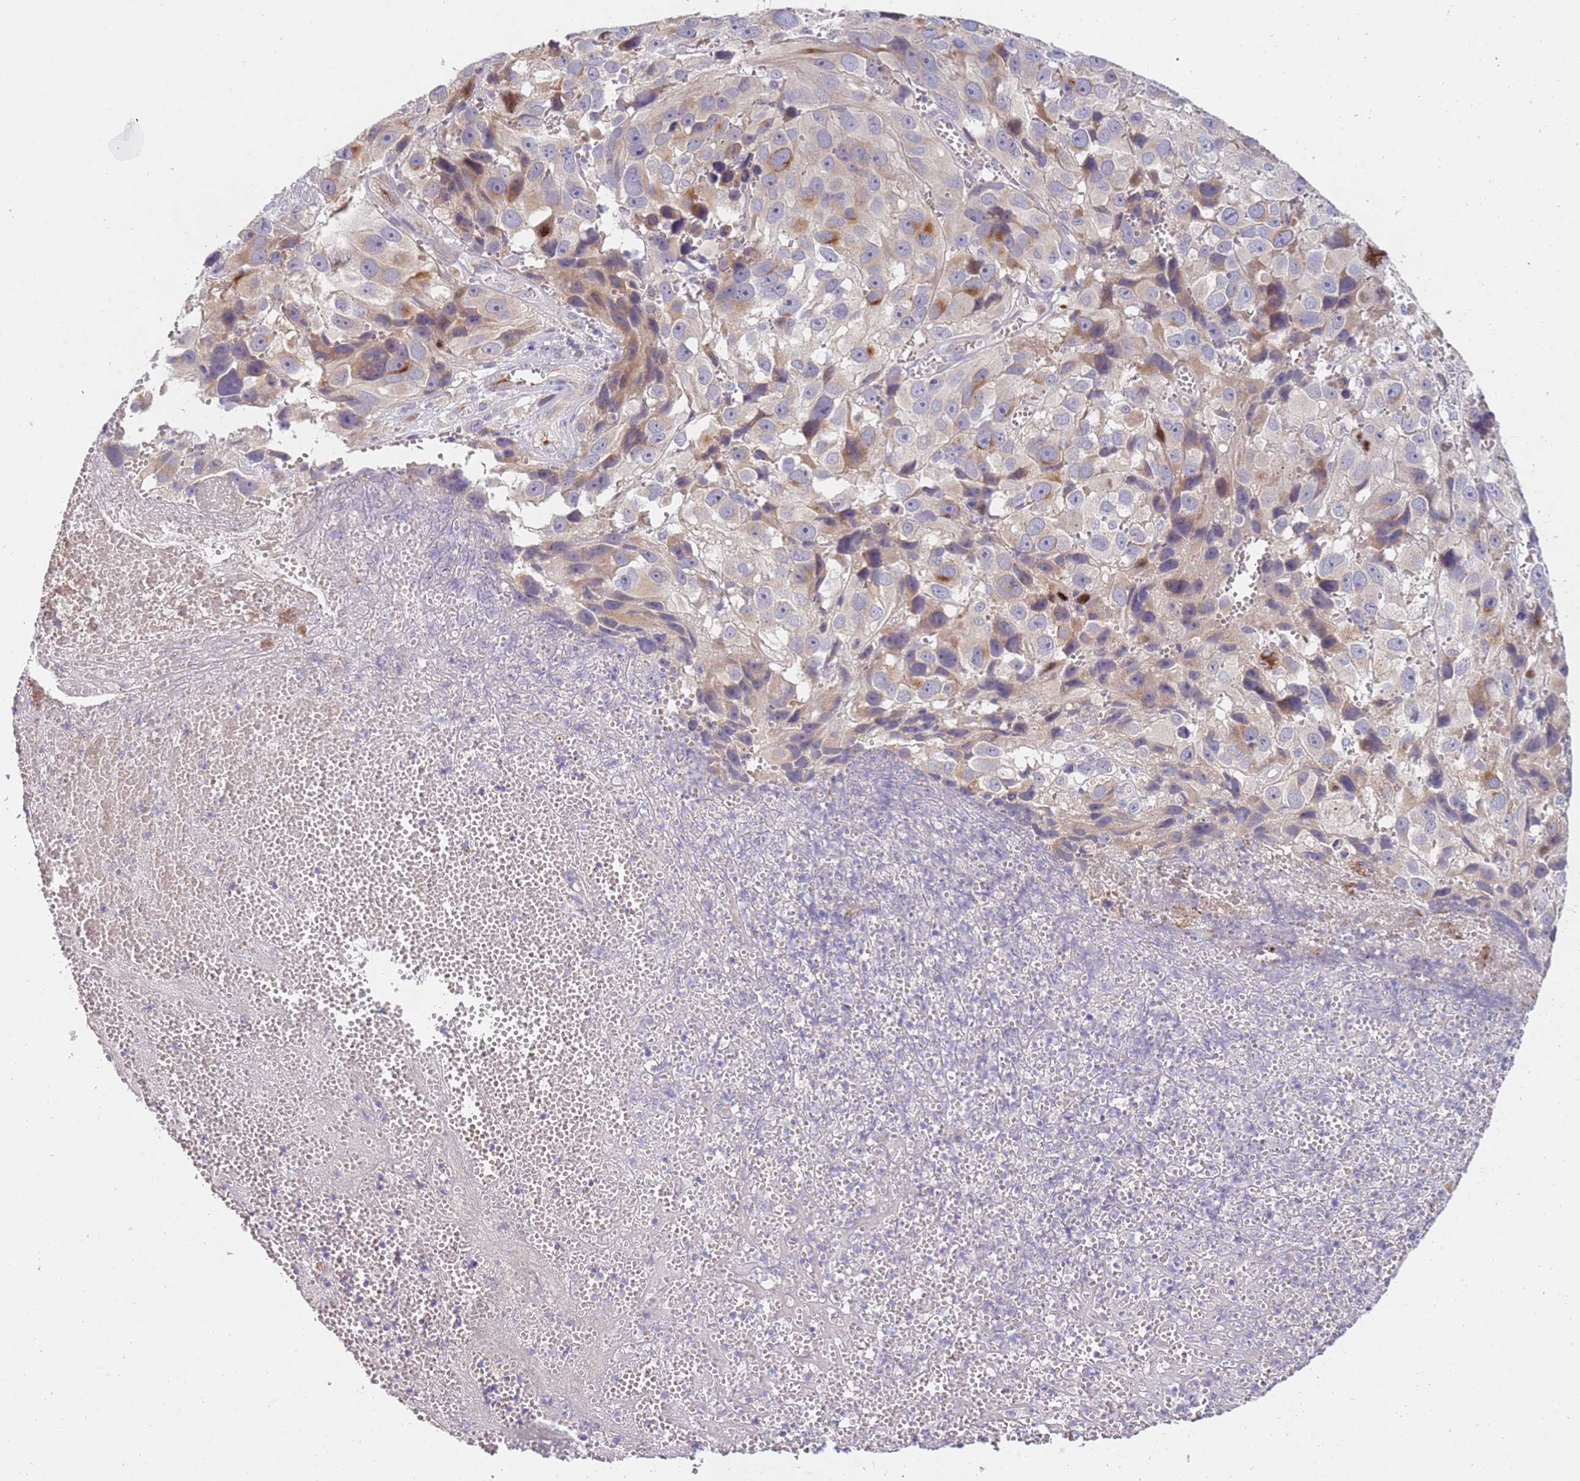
{"staining": {"intensity": "moderate", "quantity": "<25%", "location": "cytoplasmic/membranous"}, "tissue": "melanoma", "cell_type": "Tumor cells", "image_type": "cancer", "snomed": [{"axis": "morphology", "description": "Malignant melanoma, NOS"}, {"axis": "topography", "description": "Skin"}], "caption": "This image reveals immunohistochemistry (IHC) staining of human melanoma, with low moderate cytoplasmic/membranous positivity in approximately <25% of tumor cells.", "gene": "NMUR2", "patient": {"sex": "male", "age": 84}}